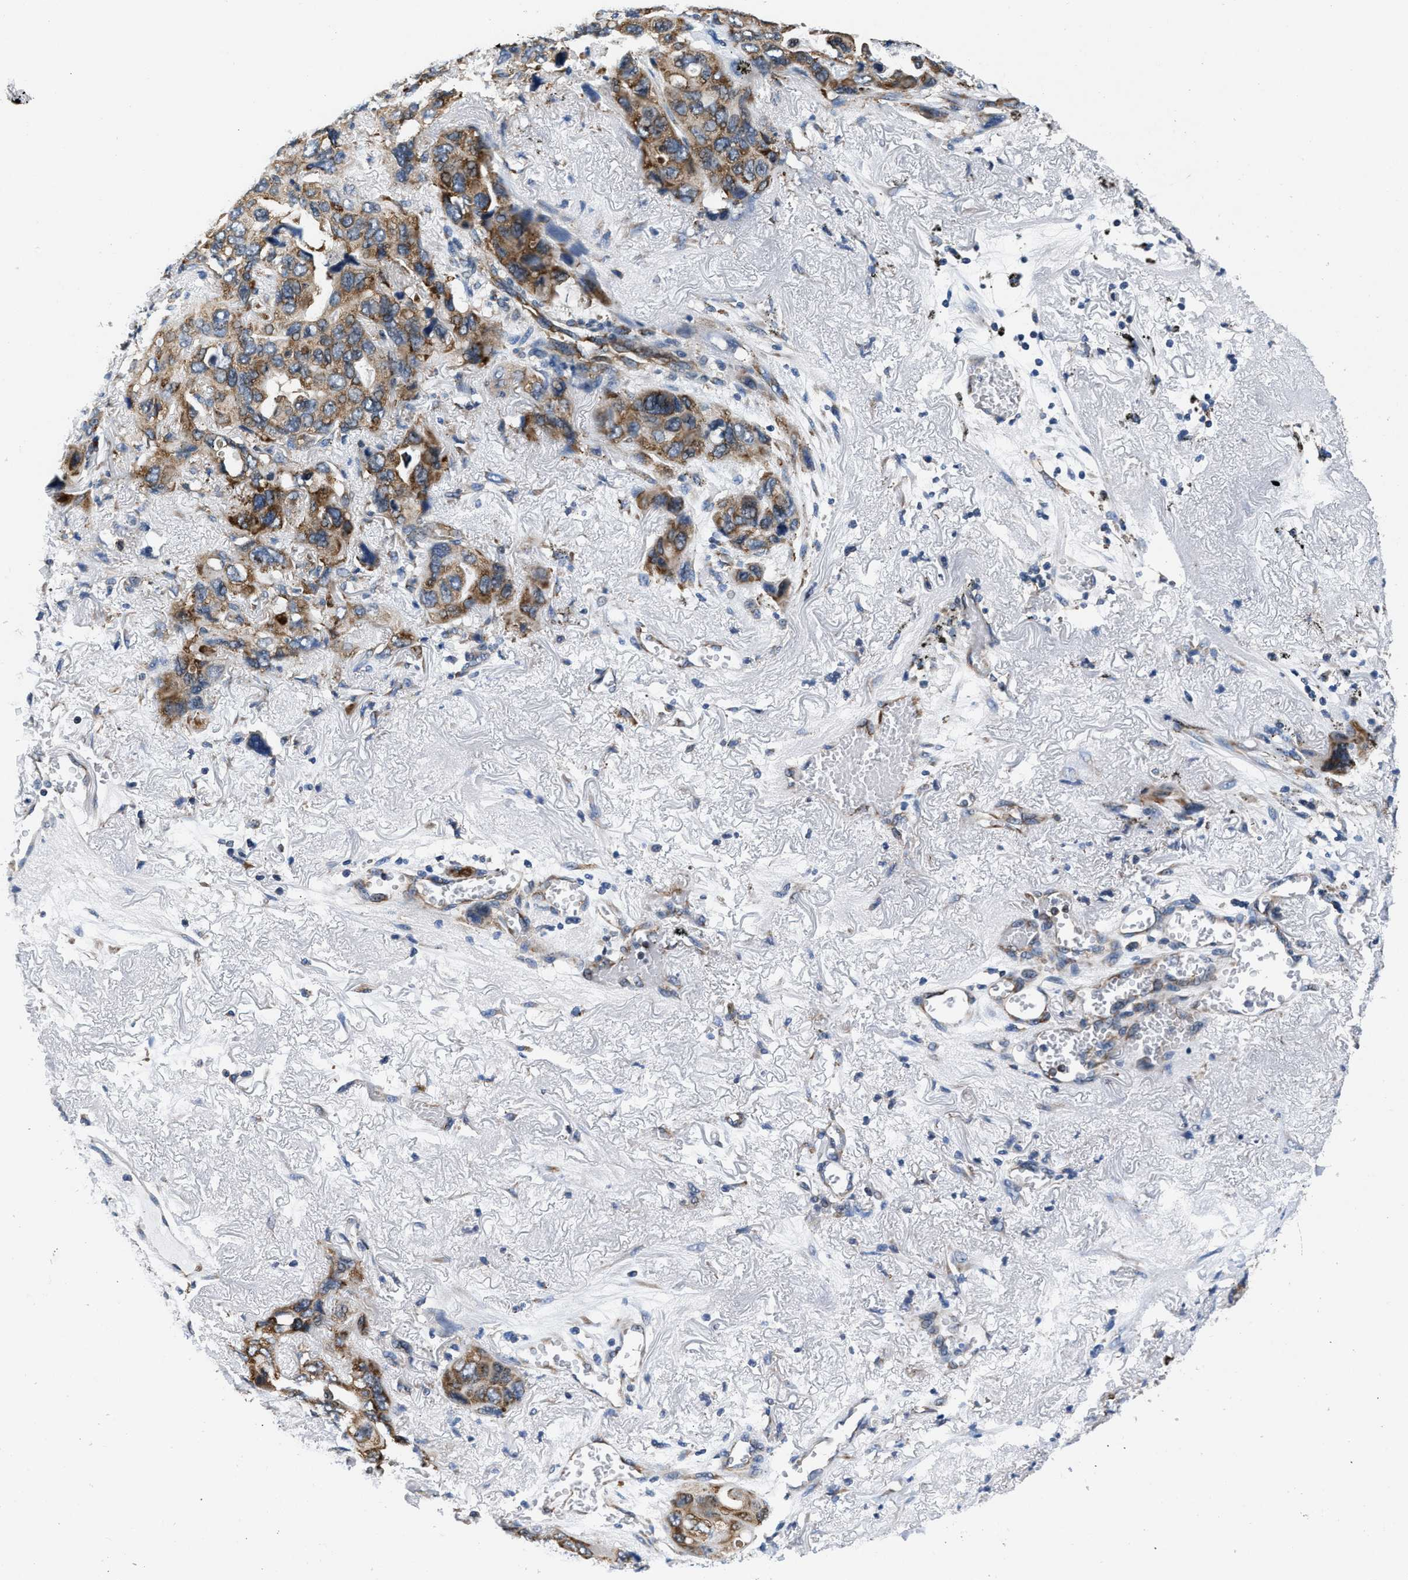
{"staining": {"intensity": "moderate", "quantity": ">75%", "location": "cytoplasmic/membranous"}, "tissue": "lung cancer", "cell_type": "Tumor cells", "image_type": "cancer", "snomed": [{"axis": "morphology", "description": "Squamous cell carcinoma, NOS"}, {"axis": "topography", "description": "Lung"}], "caption": "Brown immunohistochemical staining in human lung squamous cell carcinoma demonstrates moderate cytoplasmic/membranous positivity in approximately >75% of tumor cells. (DAB (3,3'-diaminobenzidine) = brown stain, brightfield microscopy at high magnification).", "gene": "PA2G4", "patient": {"sex": "female", "age": 73}}